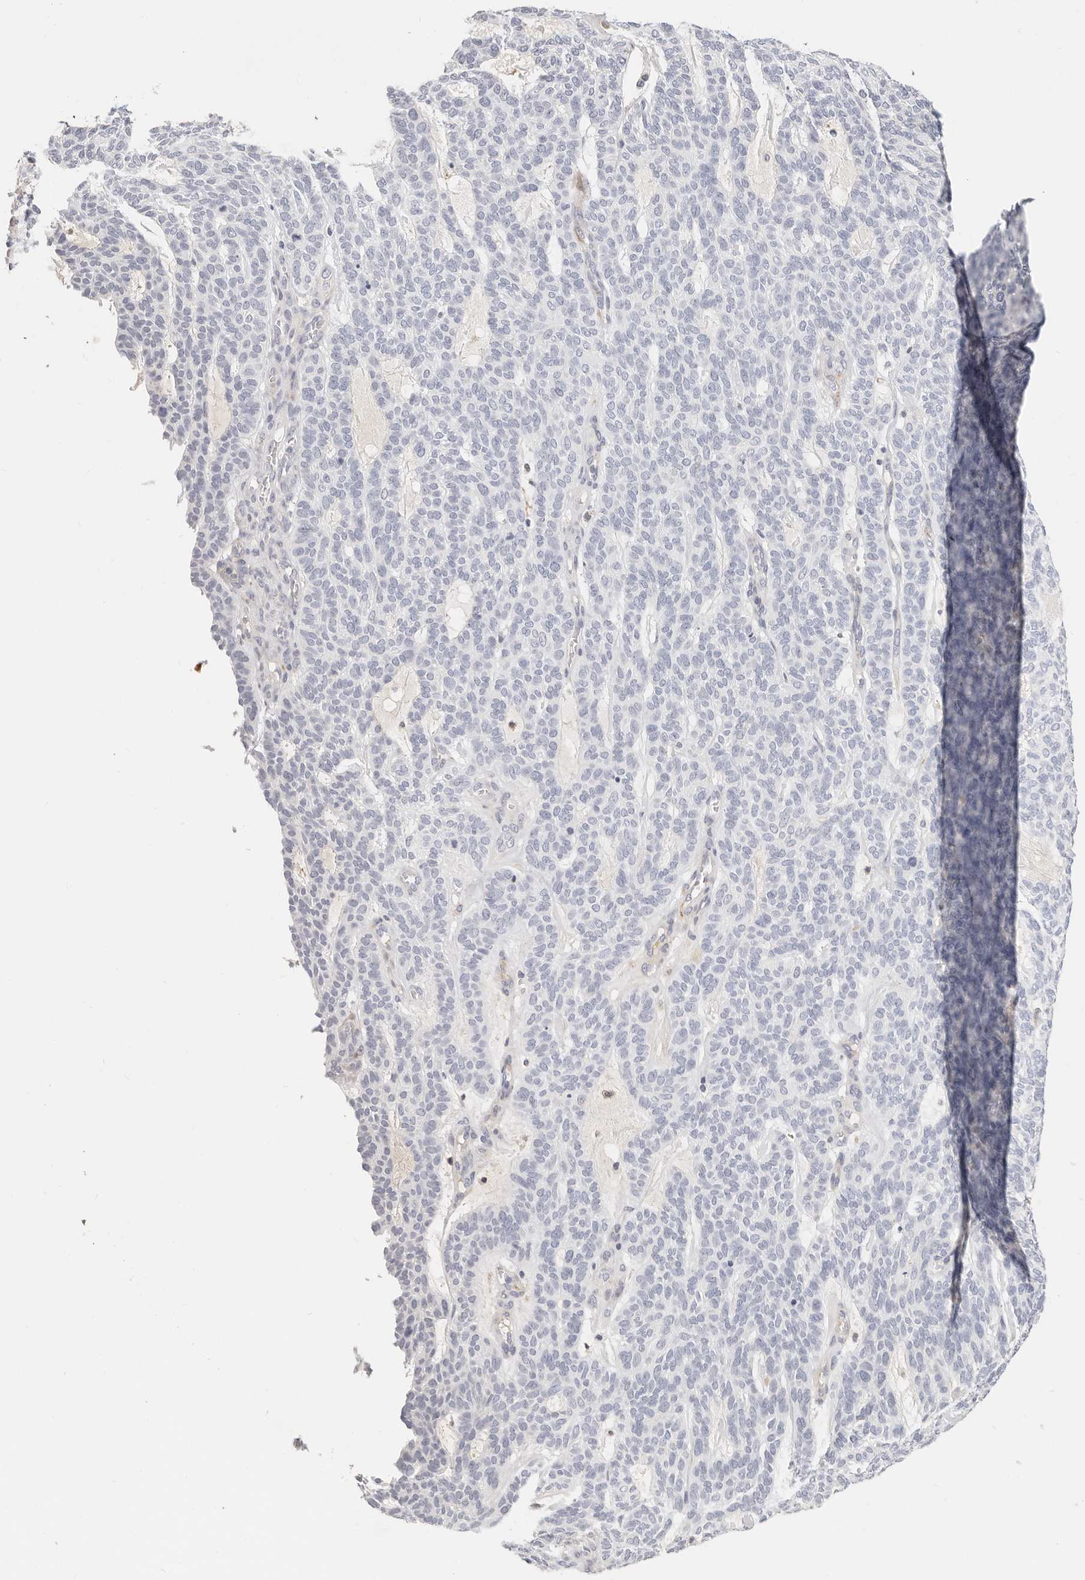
{"staining": {"intensity": "negative", "quantity": "none", "location": "none"}, "tissue": "skin cancer", "cell_type": "Tumor cells", "image_type": "cancer", "snomed": [{"axis": "morphology", "description": "Squamous cell carcinoma, NOS"}, {"axis": "topography", "description": "Skin"}], "caption": "The histopathology image reveals no significant positivity in tumor cells of skin squamous cell carcinoma.", "gene": "ZRANB1", "patient": {"sex": "female", "age": 90}}